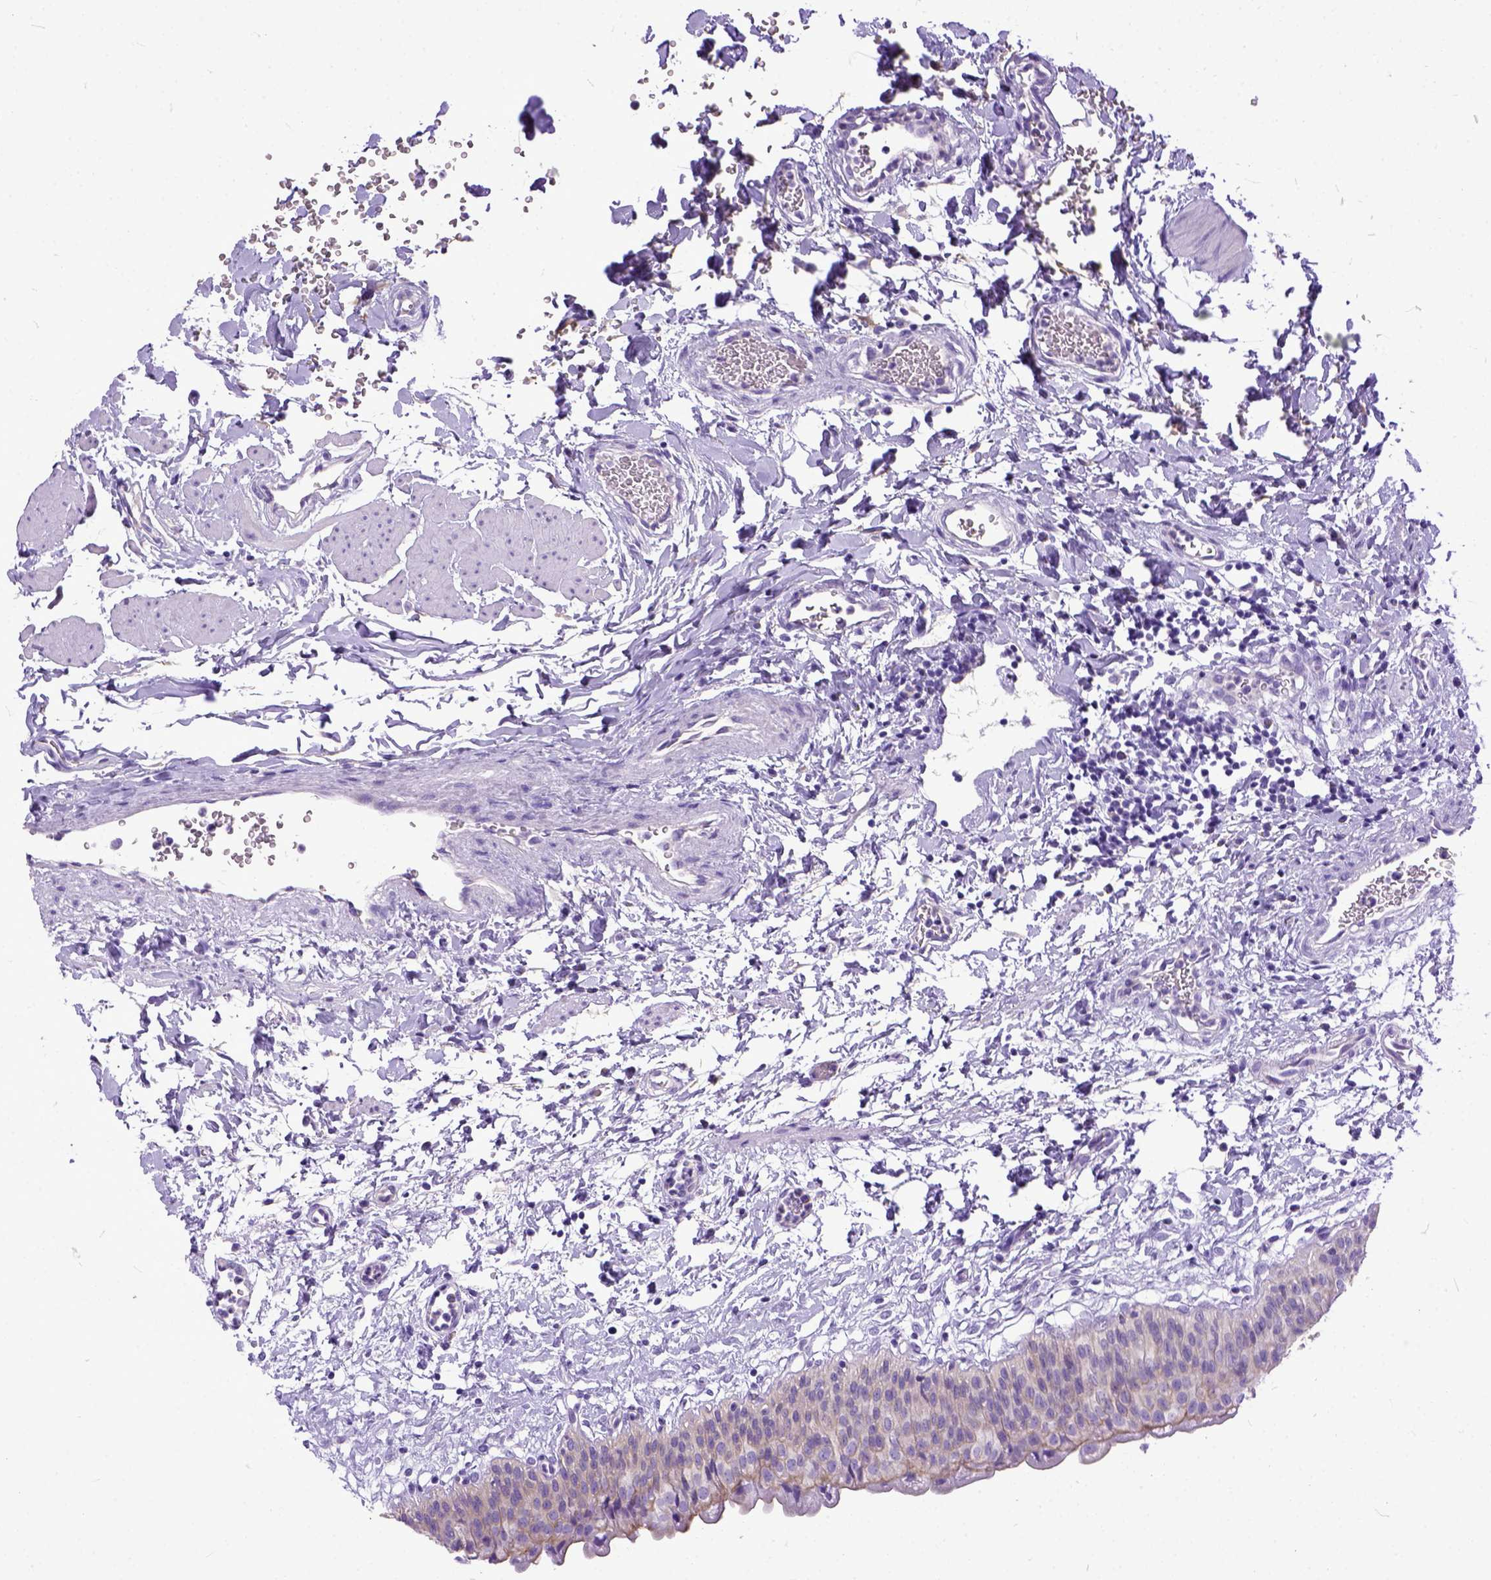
{"staining": {"intensity": "weak", "quantity": "25%-75%", "location": "cytoplasmic/membranous"}, "tissue": "urinary bladder", "cell_type": "Urothelial cells", "image_type": "normal", "snomed": [{"axis": "morphology", "description": "Normal tissue, NOS"}, {"axis": "topography", "description": "Urinary bladder"}], "caption": "Weak cytoplasmic/membranous positivity for a protein is seen in about 25%-75% of urothelial cells of benign urinary bladder using IHC.", "gene": "PPL", "patient": {"sex": "male", "age": 55}}